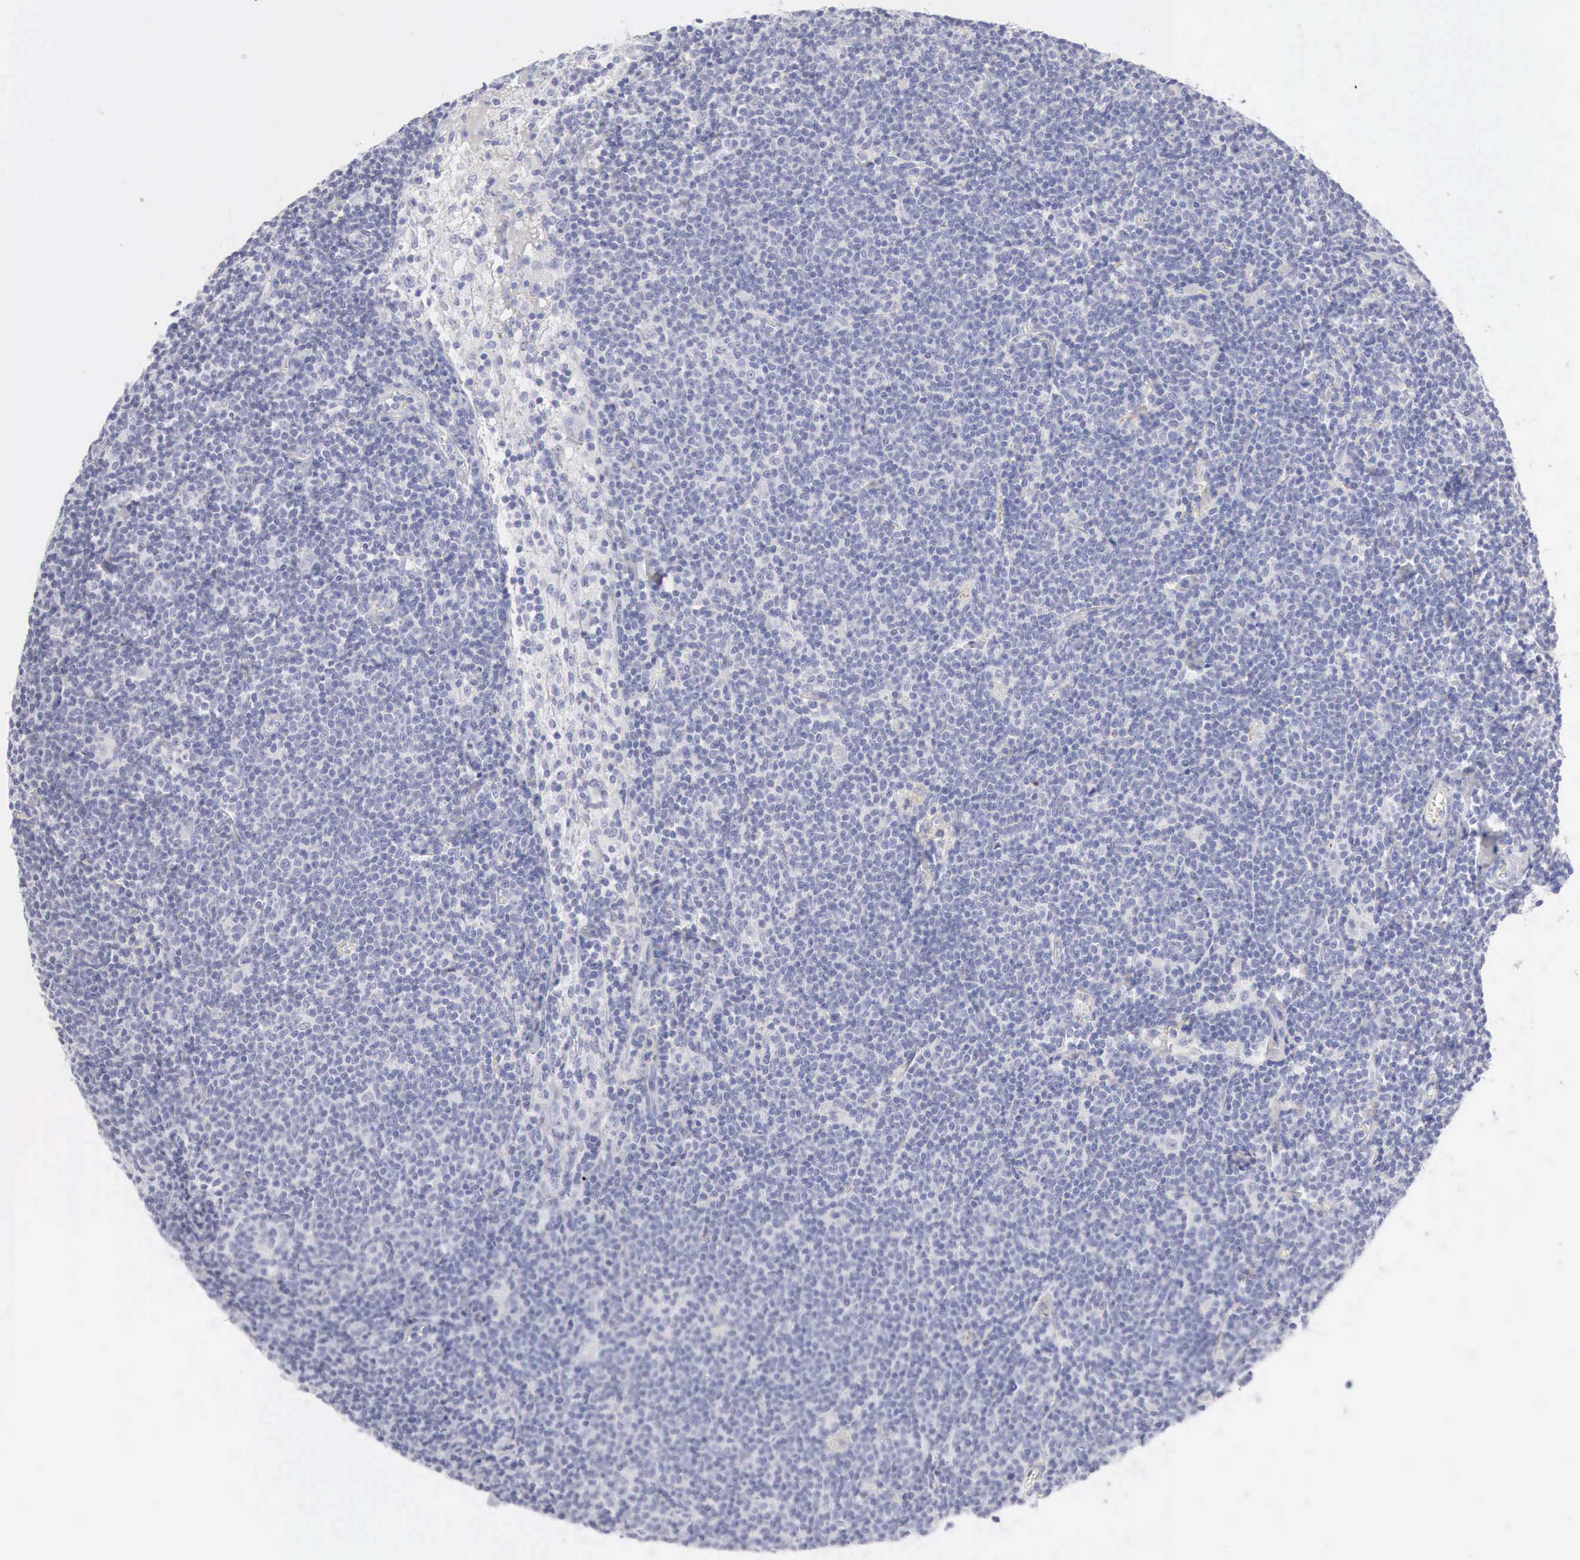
{"staining": {"intensity": "negative", "quantity": "none", "location": "none"}, "tissue": "lymphoma", "cell_type": "Tumor cells", "image_type": "cancer", "snomed": [{"axis": "morphology", "description": "Malignant lymphoma, non-Hodgkin's type, Low grade"}, {"axis": "topography", "description": "Lymph node"}], "caption": "Immunohistochemistry (IHC) micrograph of neoplastic tissue: human lymphoma stained with DAB (3,3'-diaminobenzidine) reveals no significant protein positivity in tumor cells.", "gene": "KRT10", "patient": {"sex": "male", "age": 65}}